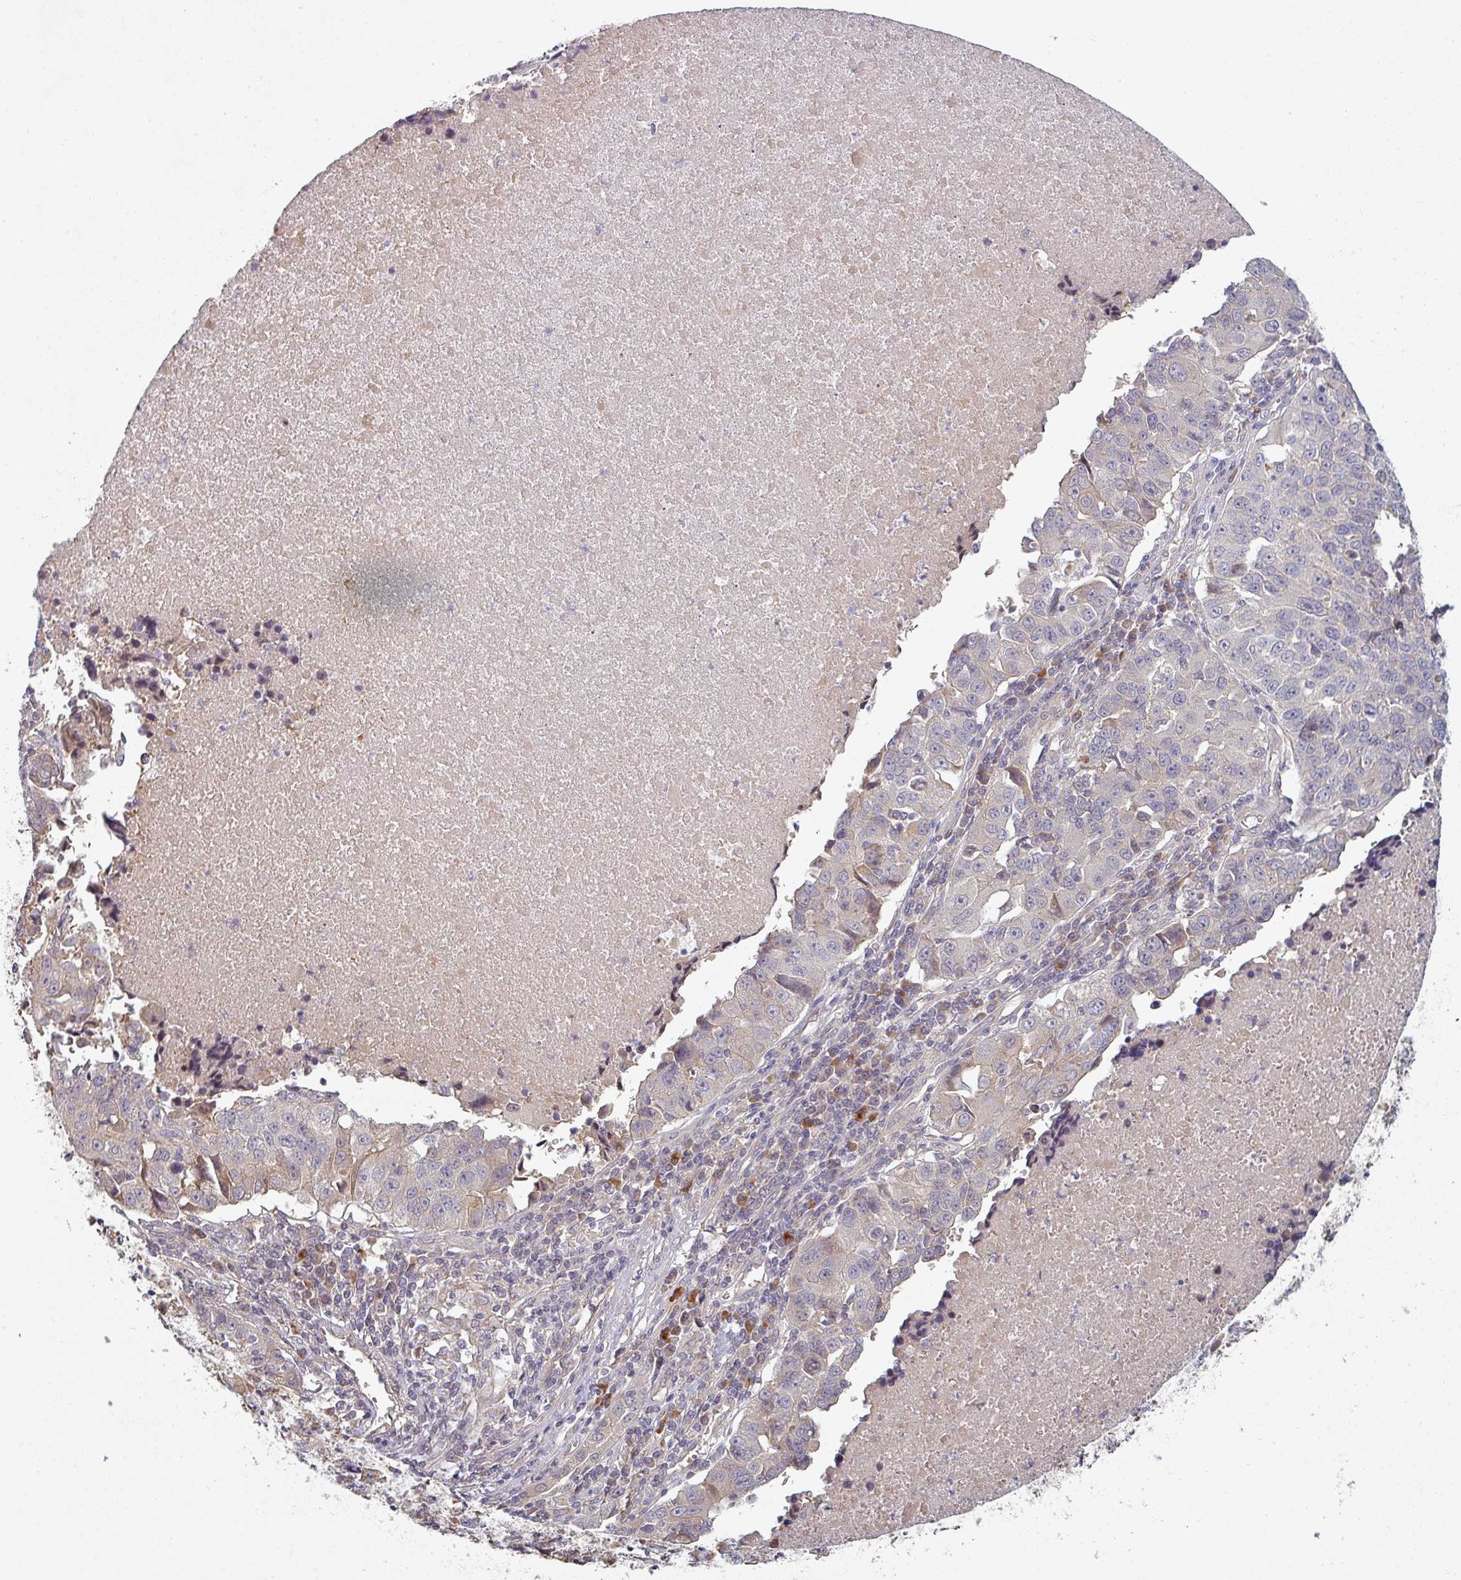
{"staining": {"intensity": "negative", "quantity": "none", "location": "none"}, "tissue": "lung cancer", "cell_type": "Tumor cells", "image_type": "cancer", "snomed": [{"axis": "morphology", "description": "Squamous cell carcinoma, NOS"}, {"axis": "topography", "description": "Lung"}], "caption": "The photomicrograph shows no staining of tumor cells in lung cancer (squamous cell carcinoma). (DAB immunohistochemistry, high magnification).", "gene": "PLEKHJ1", "patient": {"sex": "female", "age": 66}}